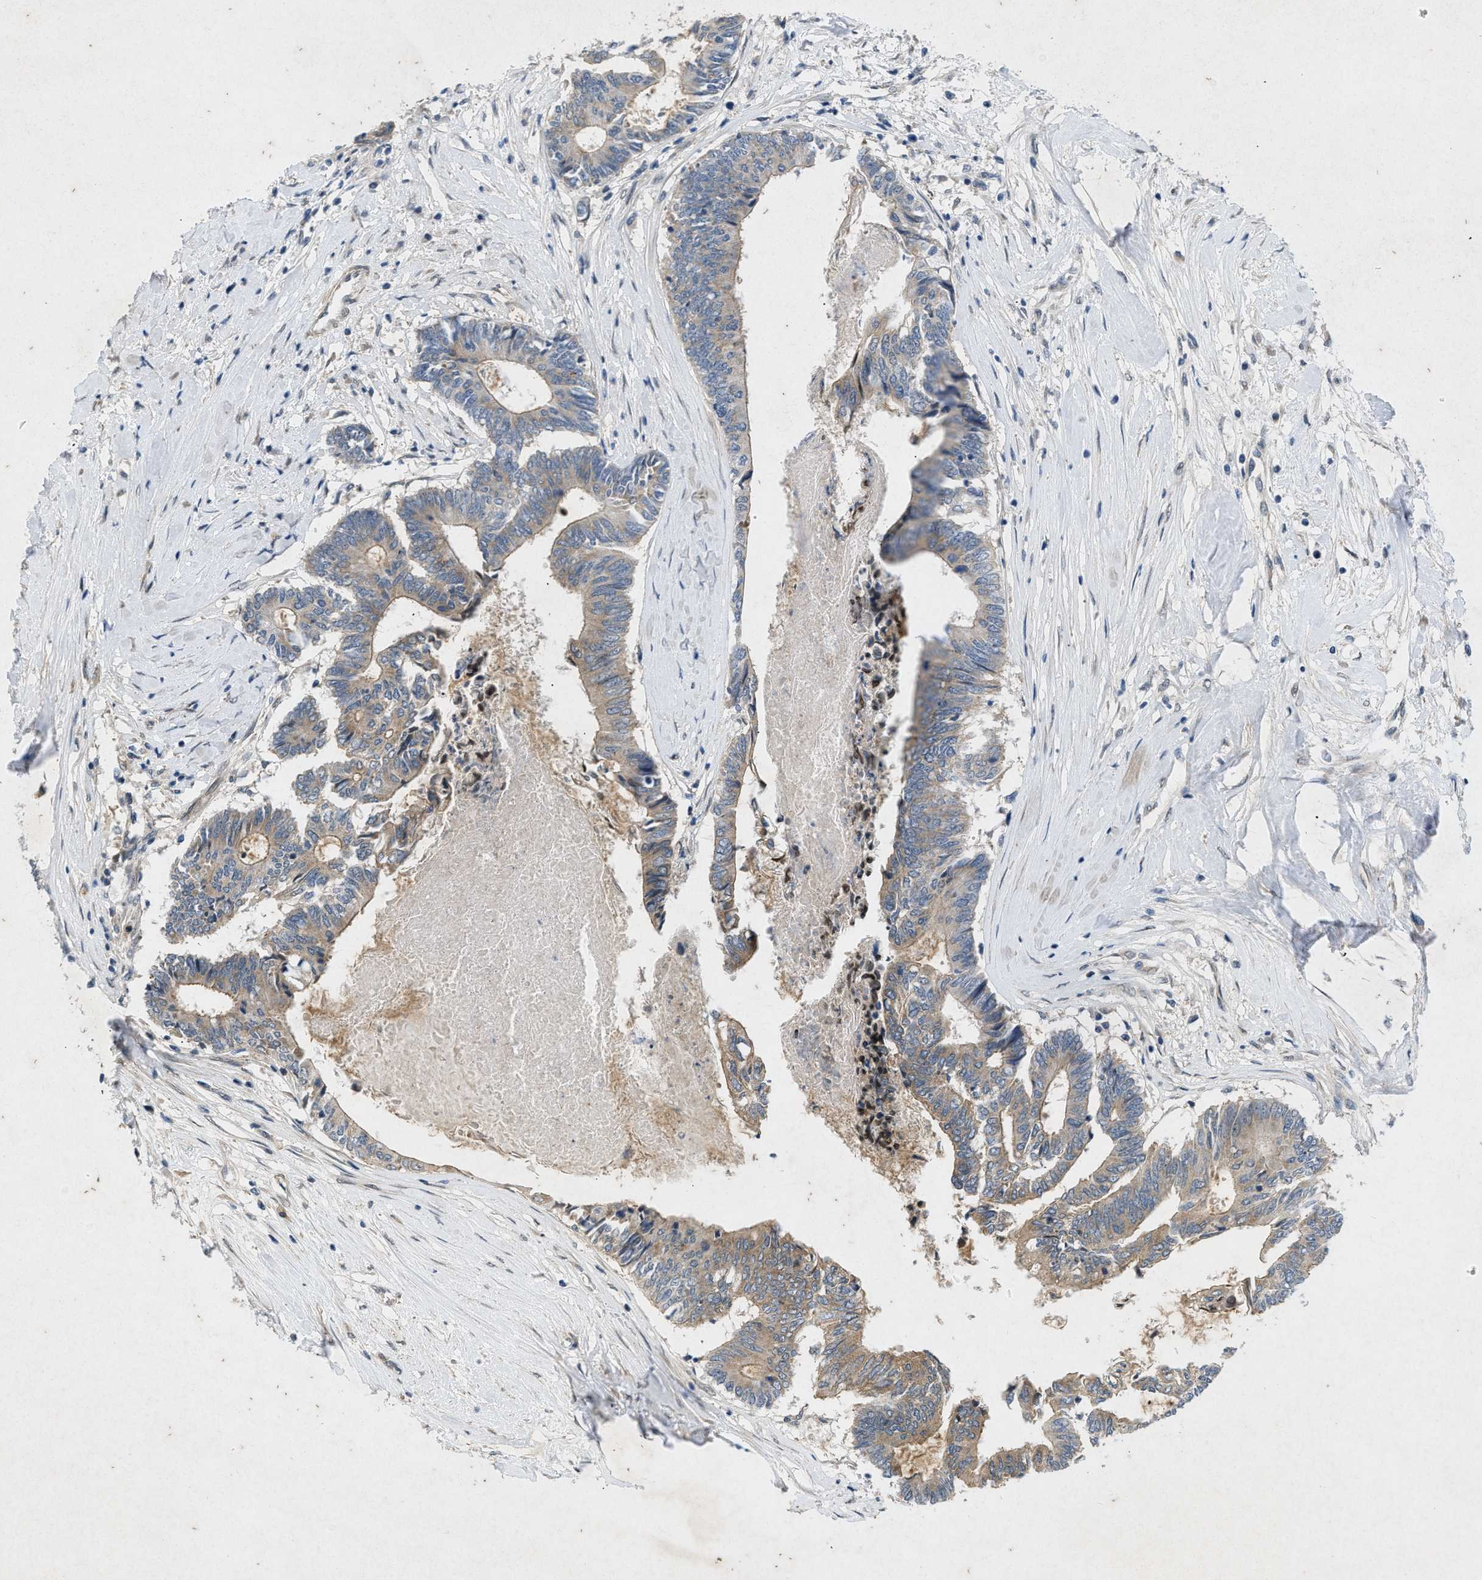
{"staining": {"intensity": "moderate", "quantity": "25%-75%", "location": "cytoplasmic/membranous"}, "tissue": "colorectal cancer", "cell_type": "Tumor cells", "image_type": "cancer", "snomed": [{"axis": "morphology", "description": "Adenocarcinoma, NOS"}, {"axis": "topography", "description": "Rectum"}], "caption": "A medium amount of moderate cytoplasmic/membranous staining is identified in approximately 25%-75% of tumor cells in colorectal cancer (adenocarcinoma) tissue.", "gene": "PRKG2", "patient": {"sex": "male", "age": 63}}